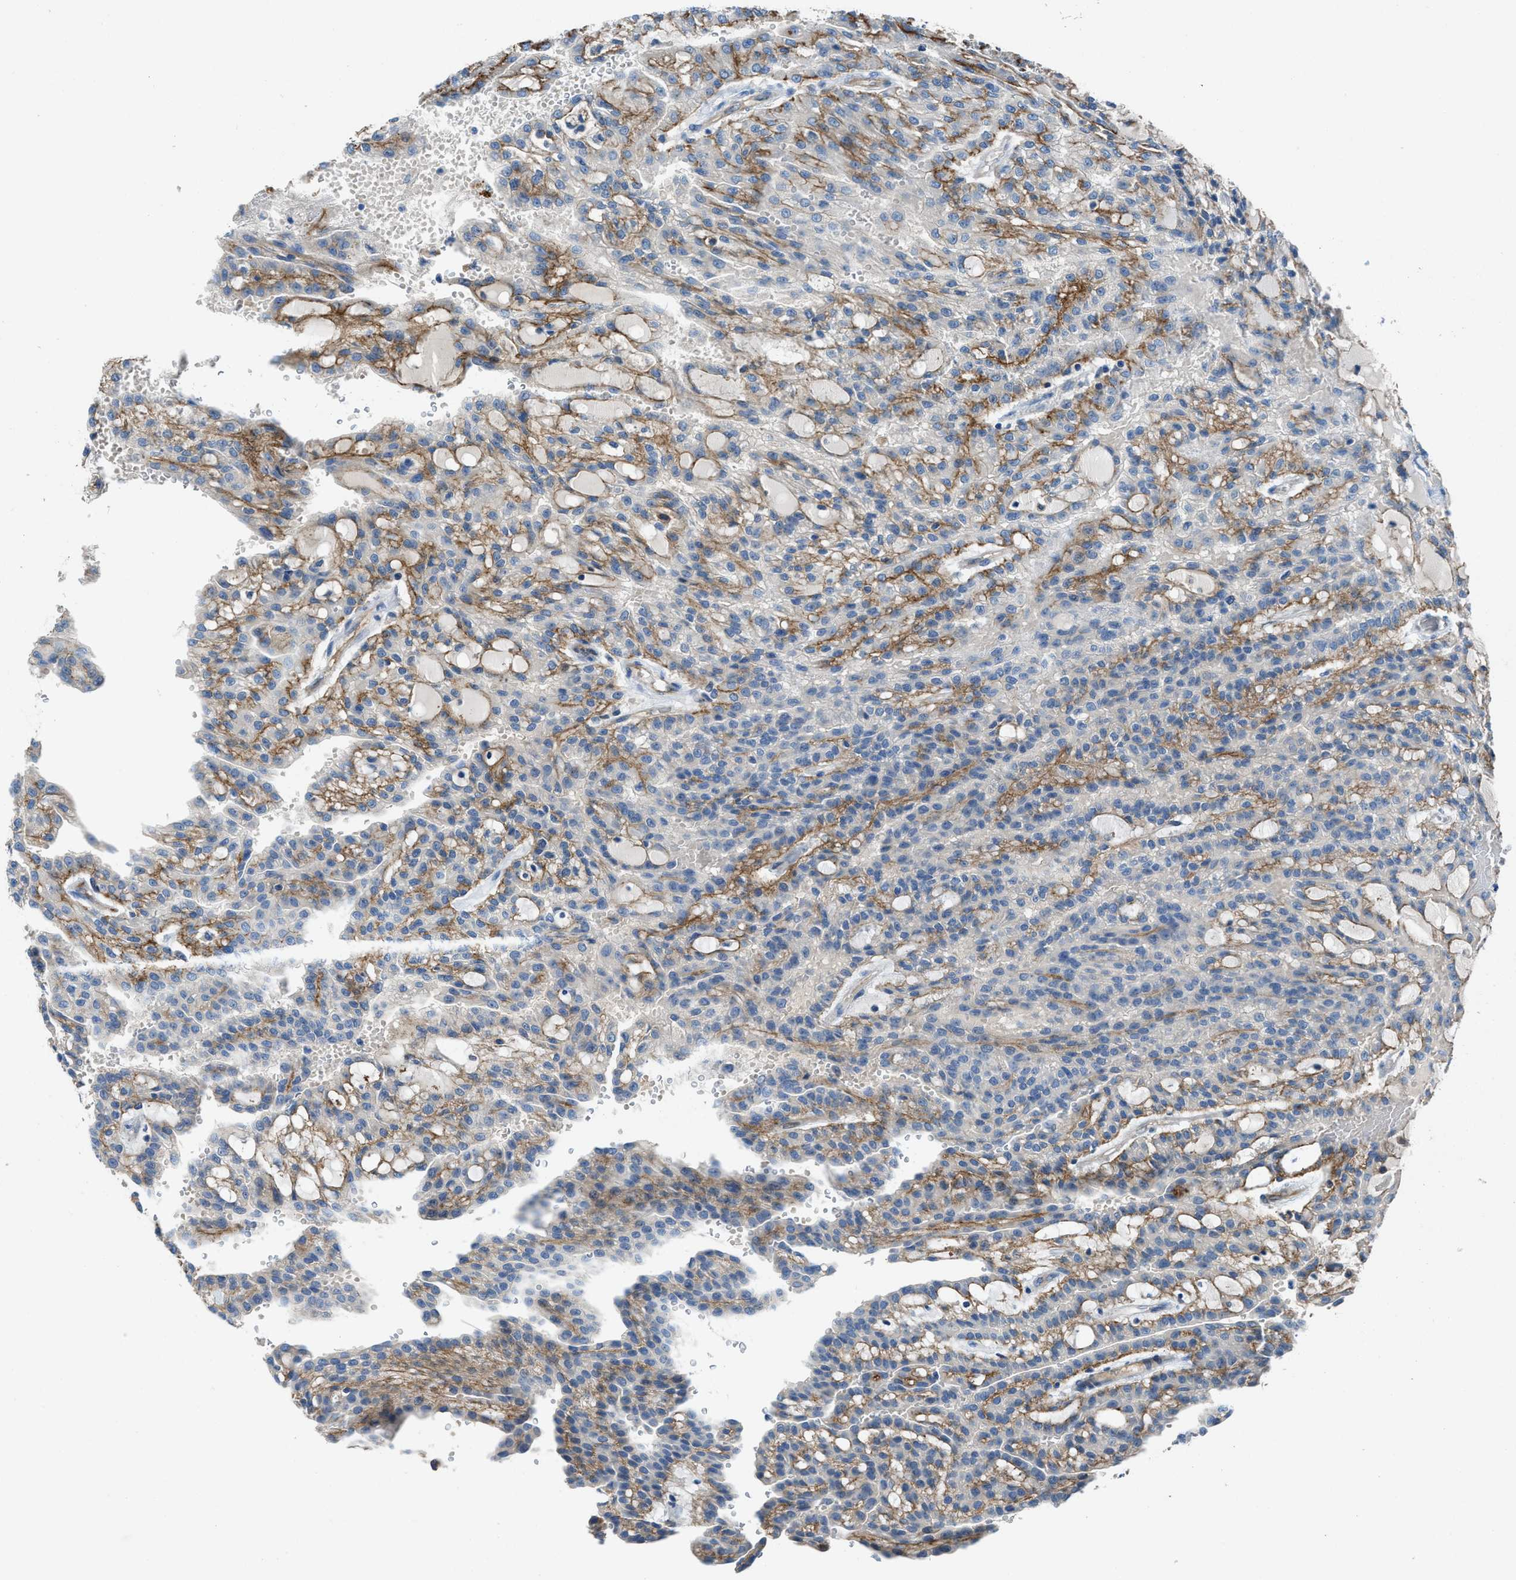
{"staining": {"intensity": "negative", "quantity": "none", "location": "none"}, "tissue": "renal cancer", "cell_type": "Tumor cells", "image_type": "cancer", "snomed": [{"axis": "morphology", "description": "Adenocarcinoma, NOS"}, {"axis": "topography", "description": "Kidney"}], "caption": "Immunohistochemistry micrograph of neoplastic tissue: human adenocarcinoma (renal) stained with DAB (3,3'-diaminobenzidine) demonstrates no significant protein positivity in tumor cells. (DAB IHC with hematoxylin counter stain).", "gene": "PTGFRN", "patient": {"sex": "male", "age": 63}}